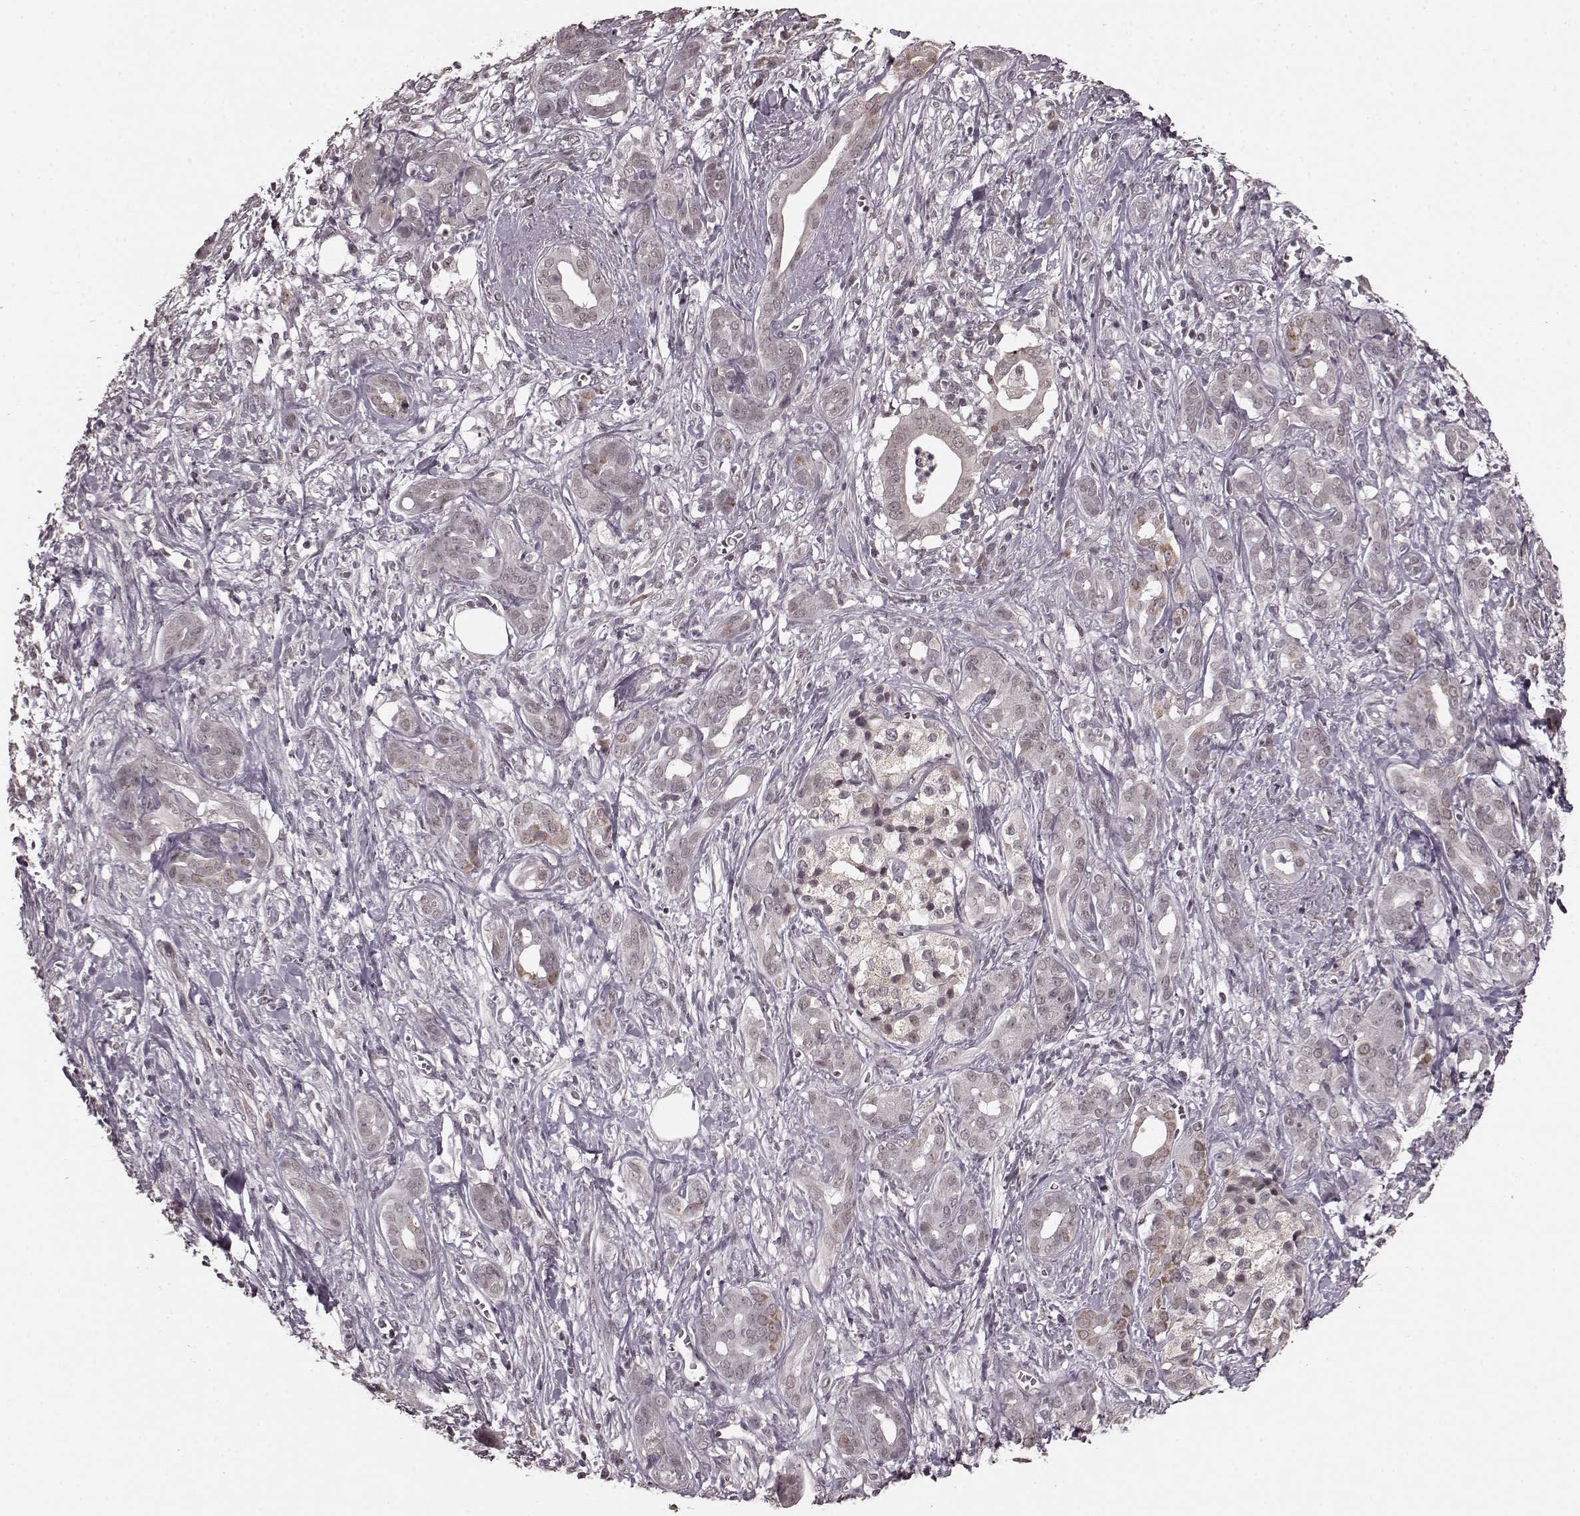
{"staining": {"intensity": "negative", "quantity": "none", "location": "none"}, "tissue": "pancreatic cancer", "cell_type": "Tumor cells", "image_type": "cancer", "snomed": [{"axis": "morphology", "description": "Adenocarcinoma, NOS"}, {"axis": "topography", "description": "Pancreas"}], "caption": "Pancreatic adenocarcinoma stained for a protein using immunohistochemistry exhibits no staining tumor cells.", "gene": "PLCB4", "patient": {"sex": "male", "age": 61}}